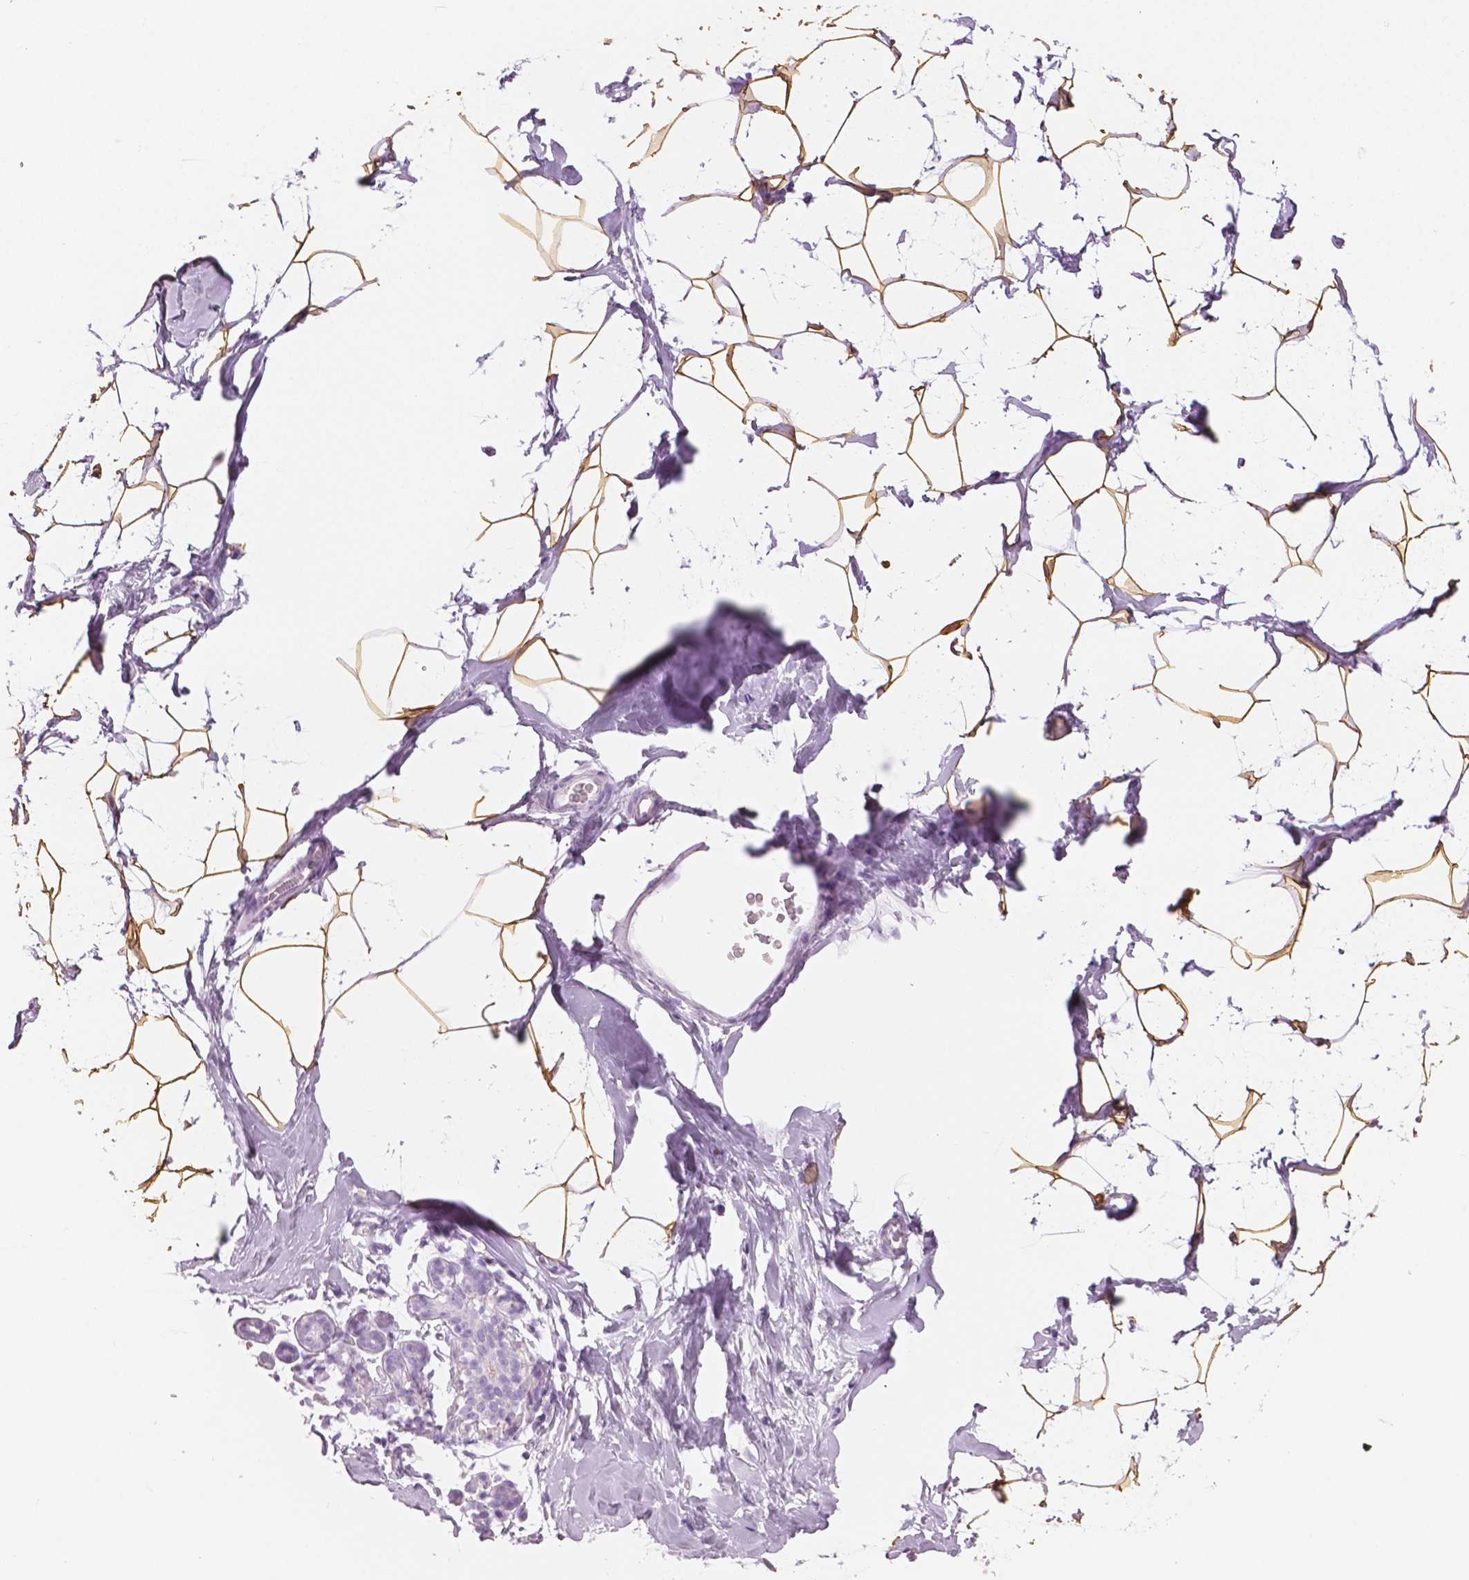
{"staining": {"intensity": "moderate", "quantity": ">75%", "location": "cytoplasmic/membranous"}, "tissue": "breast", "cell_type": "Adipocytes", "image_type": "normal", "snomed": [{"axis": "morphology", "description": "Normal tissue, NOS"}, {"axis": "topography", "description": "Breast"}], "caption": "Immunohistochemistry (IHC) (DAB (3,3'-diaminobenzidine)) staining of benign human breast displays moderate cytoplasmic/membranous protein staining in approximately >75% of adipocytes.", "gene": "PLIN4", "patient": {"sex": "female", "age": 32}}